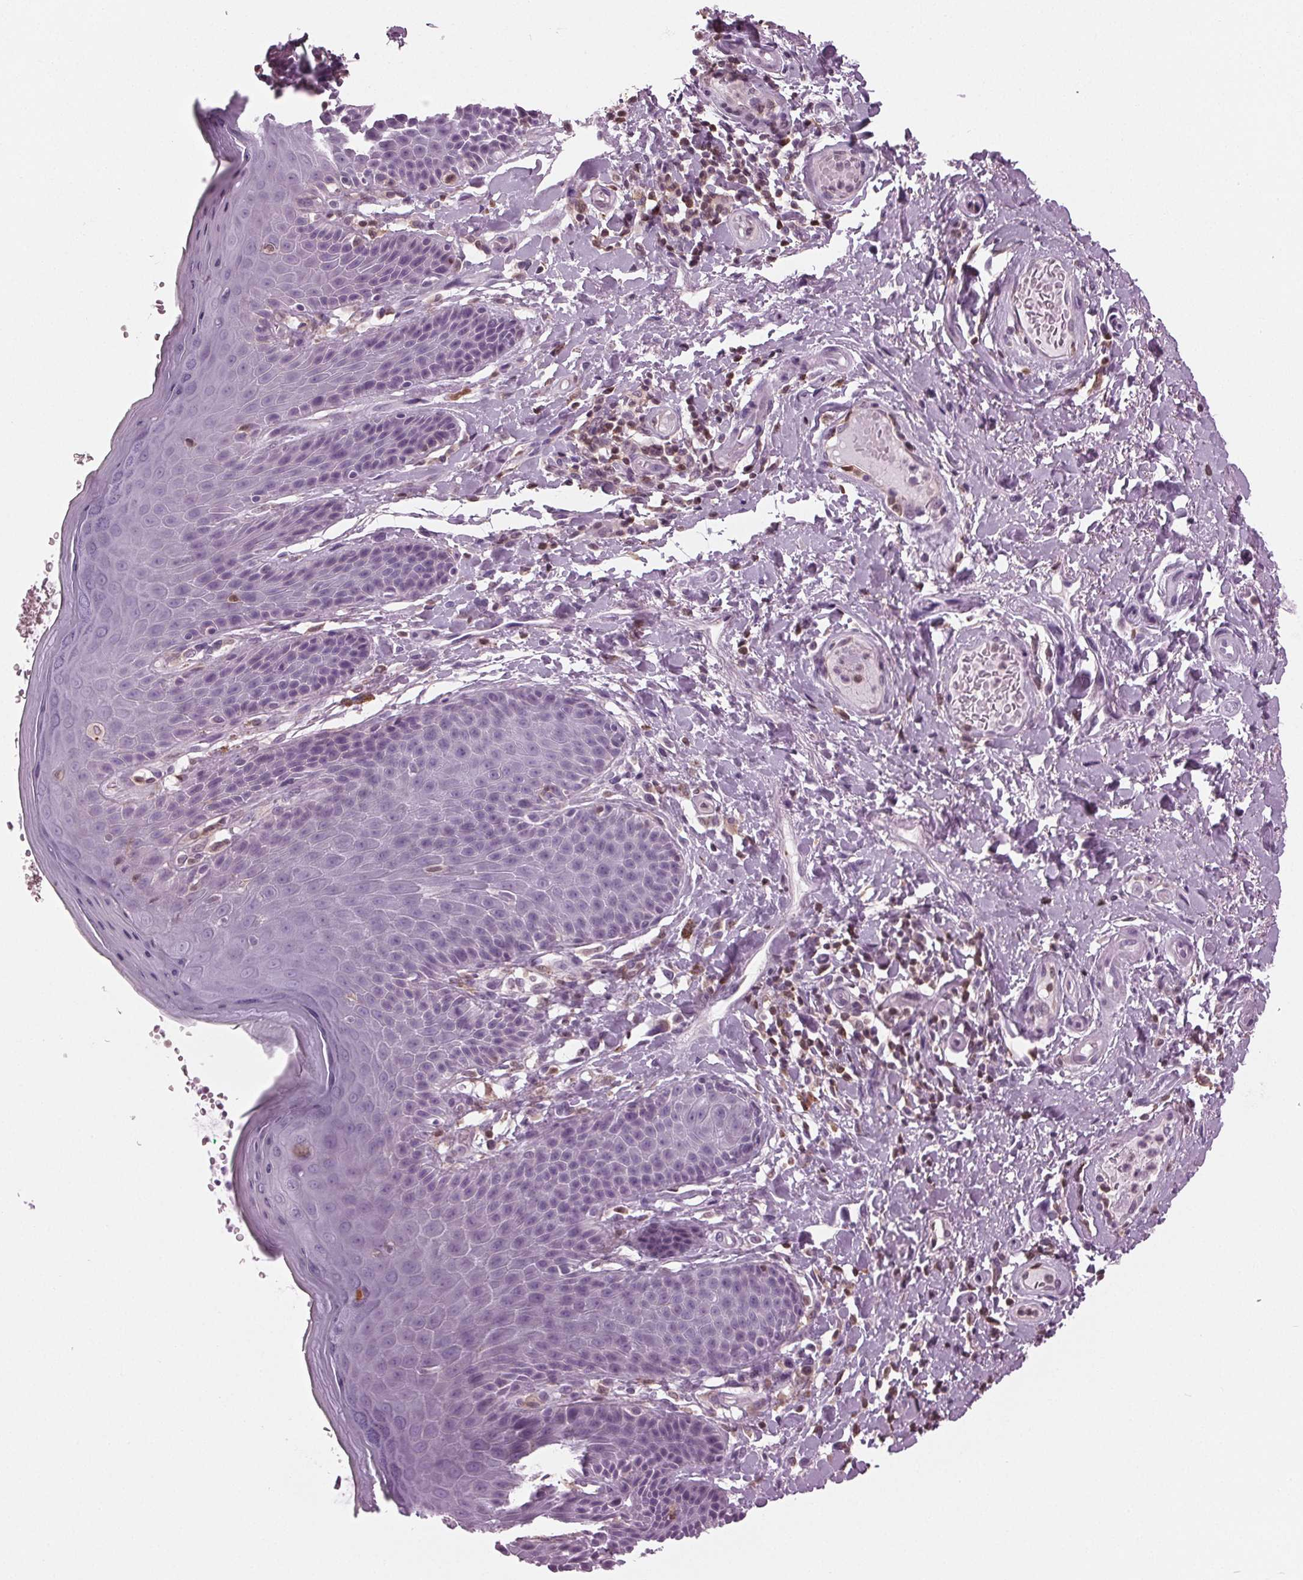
{"staining": {"intensity": "negative", "quantity": "none", "location": "none"}, "tissue": "skin", "cell_type": "Epidermal cells", "image_type": "normal", "snomed": [{"axis": "morphology", "description": "Normal tissue, NOS"}, {"axis": "topography", "description": "Anal"}, {"axis": "topography", "description": "Peripheral nerve tissue"}], "caption": "High power microscopy photomicrograph of an immunohistochemistry (IHC) image of normal skin, revealing no significant positivity in epidermal cells. (DAB immunohistochemistry (IHC) with hematoxylin counter stain).", "gene": "BTLA", "patient": {"sex": "male", "age": 51}}